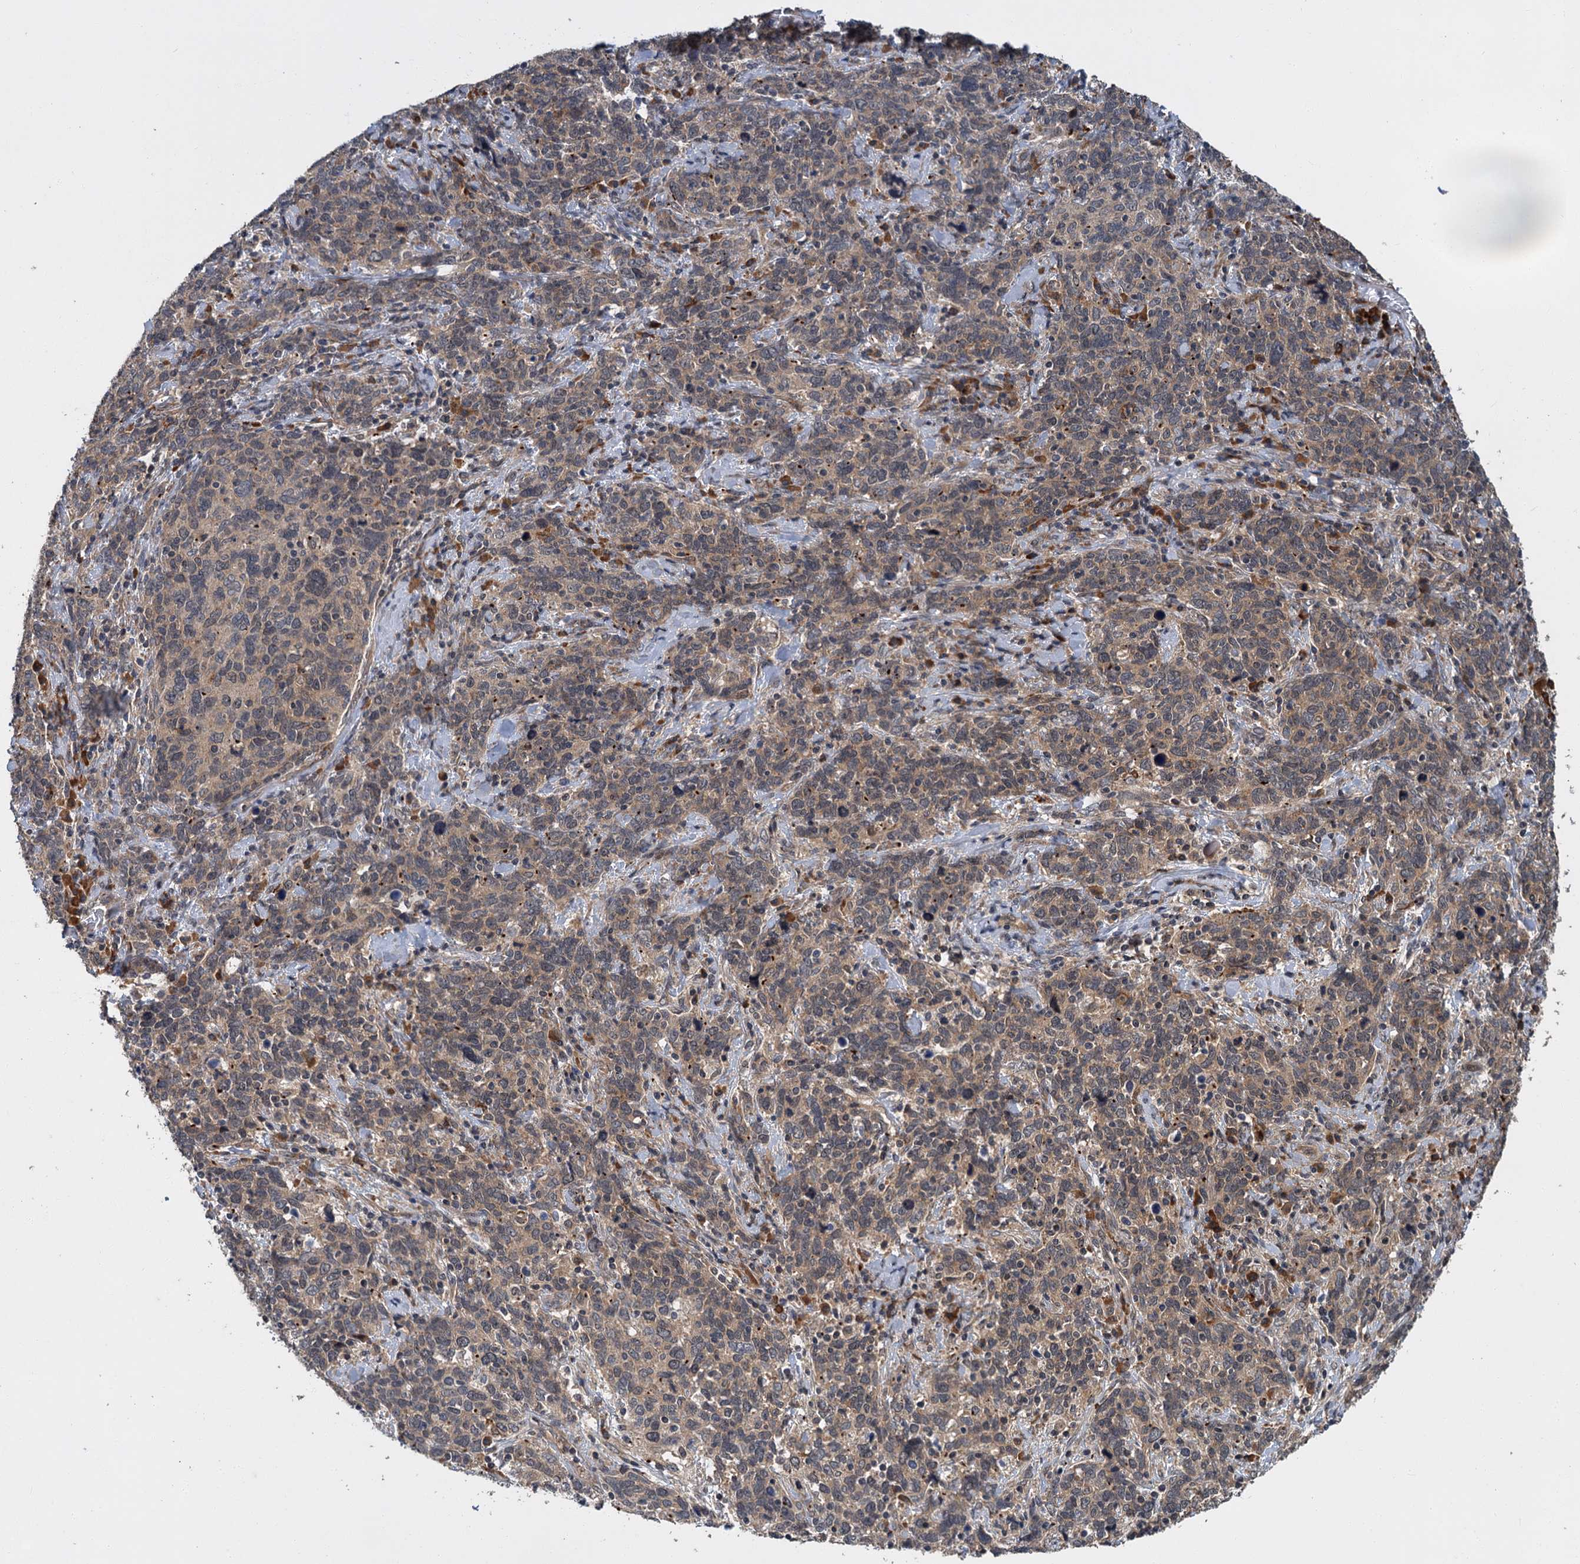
{"staining": {"intensity": "weak", "quantity": "25%-75%", "location": "cytoplasmic/membranous"}, "tissue": "cervical cancer", "cell_type": "Tumor cells", "image_type": "cancer", "snomed": [{"axis": "morphology", "description": "Squamous cell carcinoma, NOS"}, {"axis": "topography", "description": "Cervix"}], "caption": "Immunohistochemical staining of human cervical squamous cell carcinoma demonstrates weak cytoplasmic/membranous protein positivity in approximately 25%-75% of tumor cells.", "gene": "KANSL2", "patient": {"sex": "female", "age": 41}}